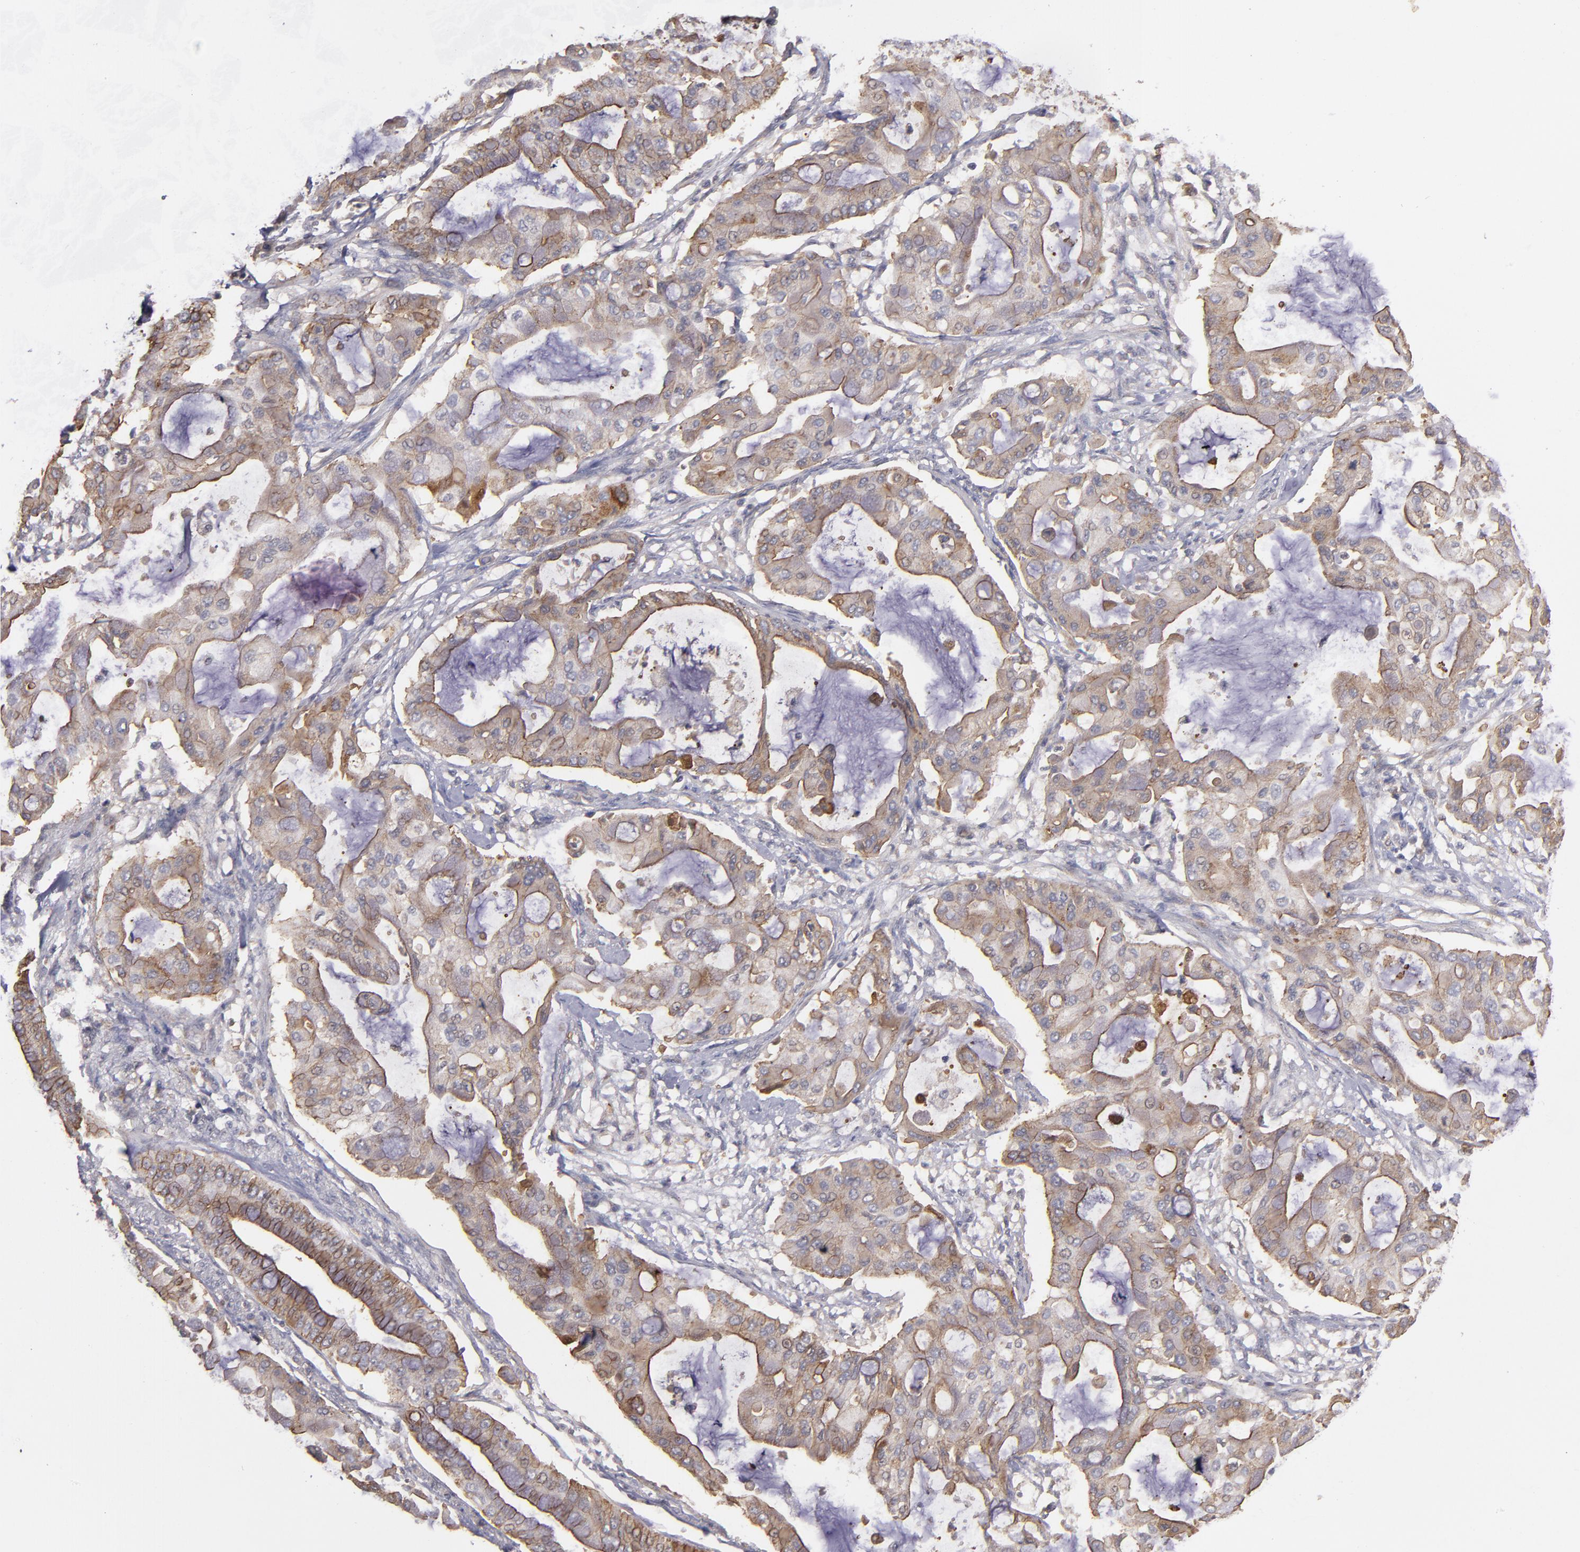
{"staining": {"intensity": "weak", "quantity": ">75%", "location": "cytoplasmic/membranous"}, "tissue": "pancreatic cancer", "cell_type": "Tumor cells", "image_type": "cancer", "snomed": [{"axis": "morphology", "description": "Adenocarcinoma, NOS"}, {"axis": "morphology", "description": "Adenocarcinoma, metastatic, NOS"}, {"axis": "topography", "description": "Lymph node"}, {"axis": "topography", "description": "Pancreas"}, {"axis": "topography", "description": "Duodenum"}], "caption": "Immunohistochemical staining of human pancreatic cancer demonstrates low levels of weak cytoplasmic/membranous protein positivity in about >75% of tumor cells. The staining is performed using DAB (3,3'-diaminobenzidine) brown chromogen to label protein expression. The nuclei are counter-stained blue using hematoxylin.", "gene": "CTSO", "patient": {"sex": "female", "age": 64}}